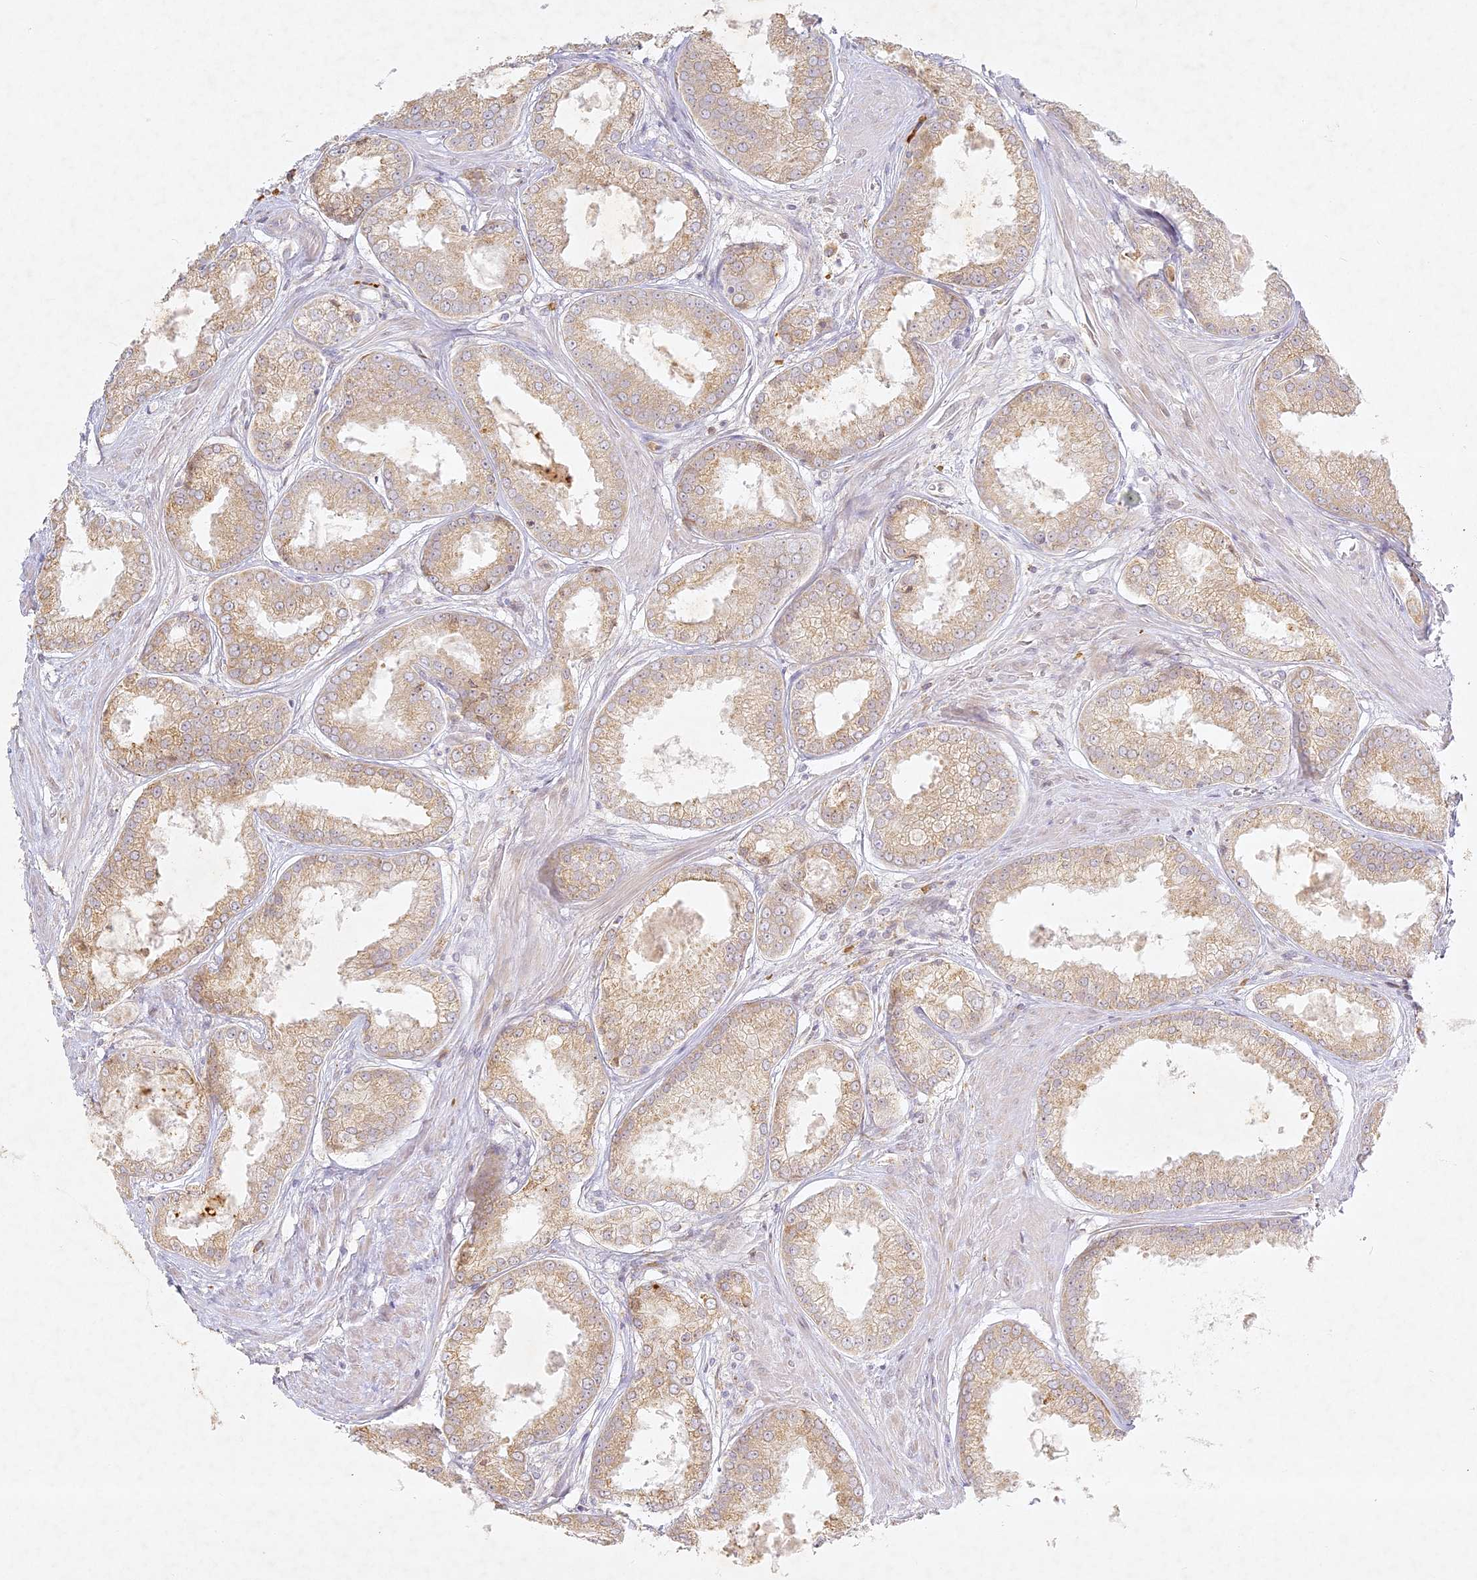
{"staining": {"intensity": "weak", "quantity": ">75%", "location": "cytoplasmic/membranous"}, "tissue": "prostate cancer", "cell_type": "Tumor cells", "image_type": "cancer", "snomed": [{"axis": "morphology", "description": "Adenocarcinoma, Low grade"}, {"axis": "topography", "description": "Prostate"}], "caption": "The photomicrograph shows immunohistochemical staining of prostate cancer. There is weak cytoplasmic/membranous staining is appreciated in approximately >75% of tumor cells.", "gene": "SLC30A5", "patient": {"sex": "male", "age": 64}}